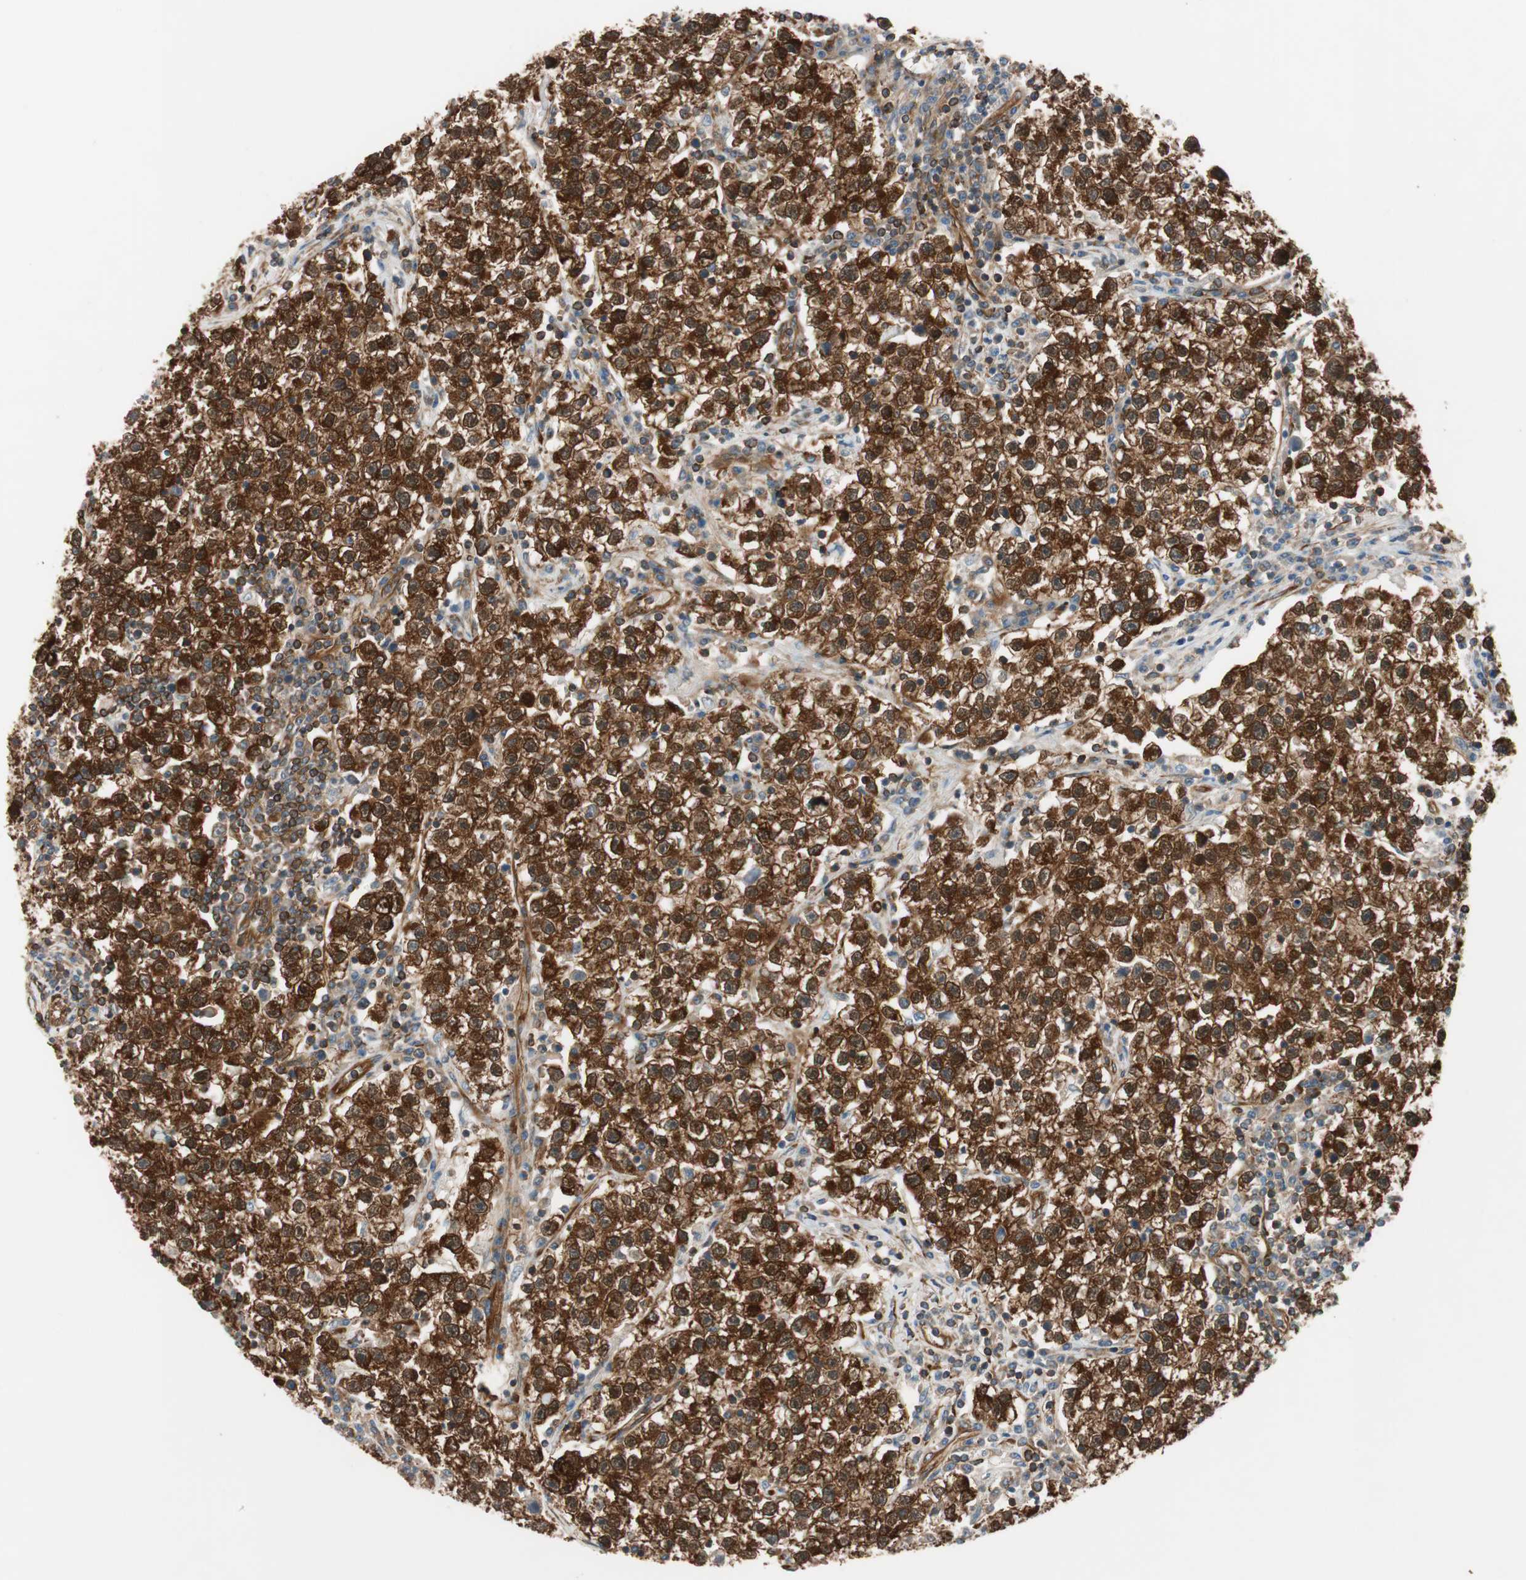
{"staining": {"intensity": "strong", "quantity": ">75%", "location": "cytoplasmic/membranous,nuclear"}, "tissue": "testis cancer", "cell_type": "Tumor cells", "image_type": "cancer", "snomed": [{"axis": "morphology", "description": "Seminoma, NOS"}, {"axis": "topography", "description": "Testis"}], "caption": "Tumor cells exhibit high levels of strong cytoplasmic/membranous and nuclear staining in approximately >75% of cells in human testis seminoma.", "gene": "WASL", "patient": {"sex": "male", "age": 22}}